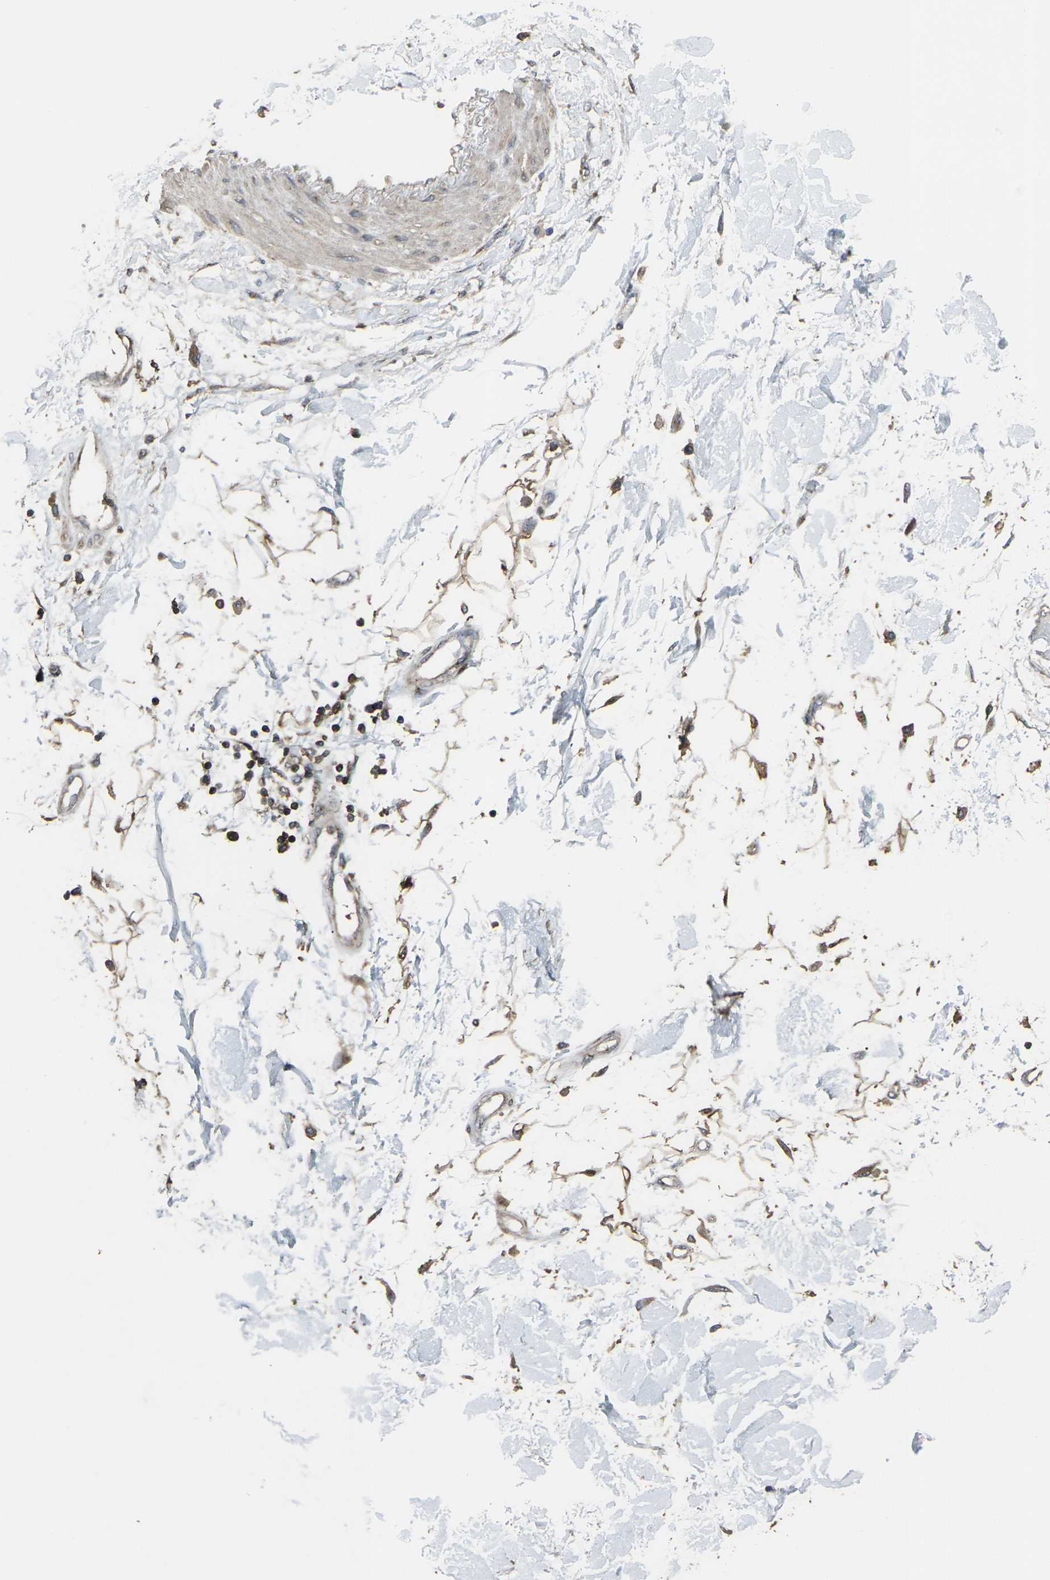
{"staining": {"intensity": "moderate", "quantity": ">75%", "location": "cytoplasmic/membranous"}, "tissue": "adipose tissue", "cell_type": "Adipocytes", "image_type": "normal", "snomed": [{"axis": "morphology", "description": "Squamous cell carcinoma, NOS"}, {"axis": "topography", "description": "Skin"}], "caption": "A histopathology image of adipose tissue stained for a protein demonstrates moderate cytoplasmic/membranous brown staining in adipocytes. The staining was performed using DAB to visualize the protein expression in brown, while the nuclei were stained in blue with hematoxylin (Magnification: 20x).", "gene": "PRKACB", "patient": {"sex": "male", "age": 83}}